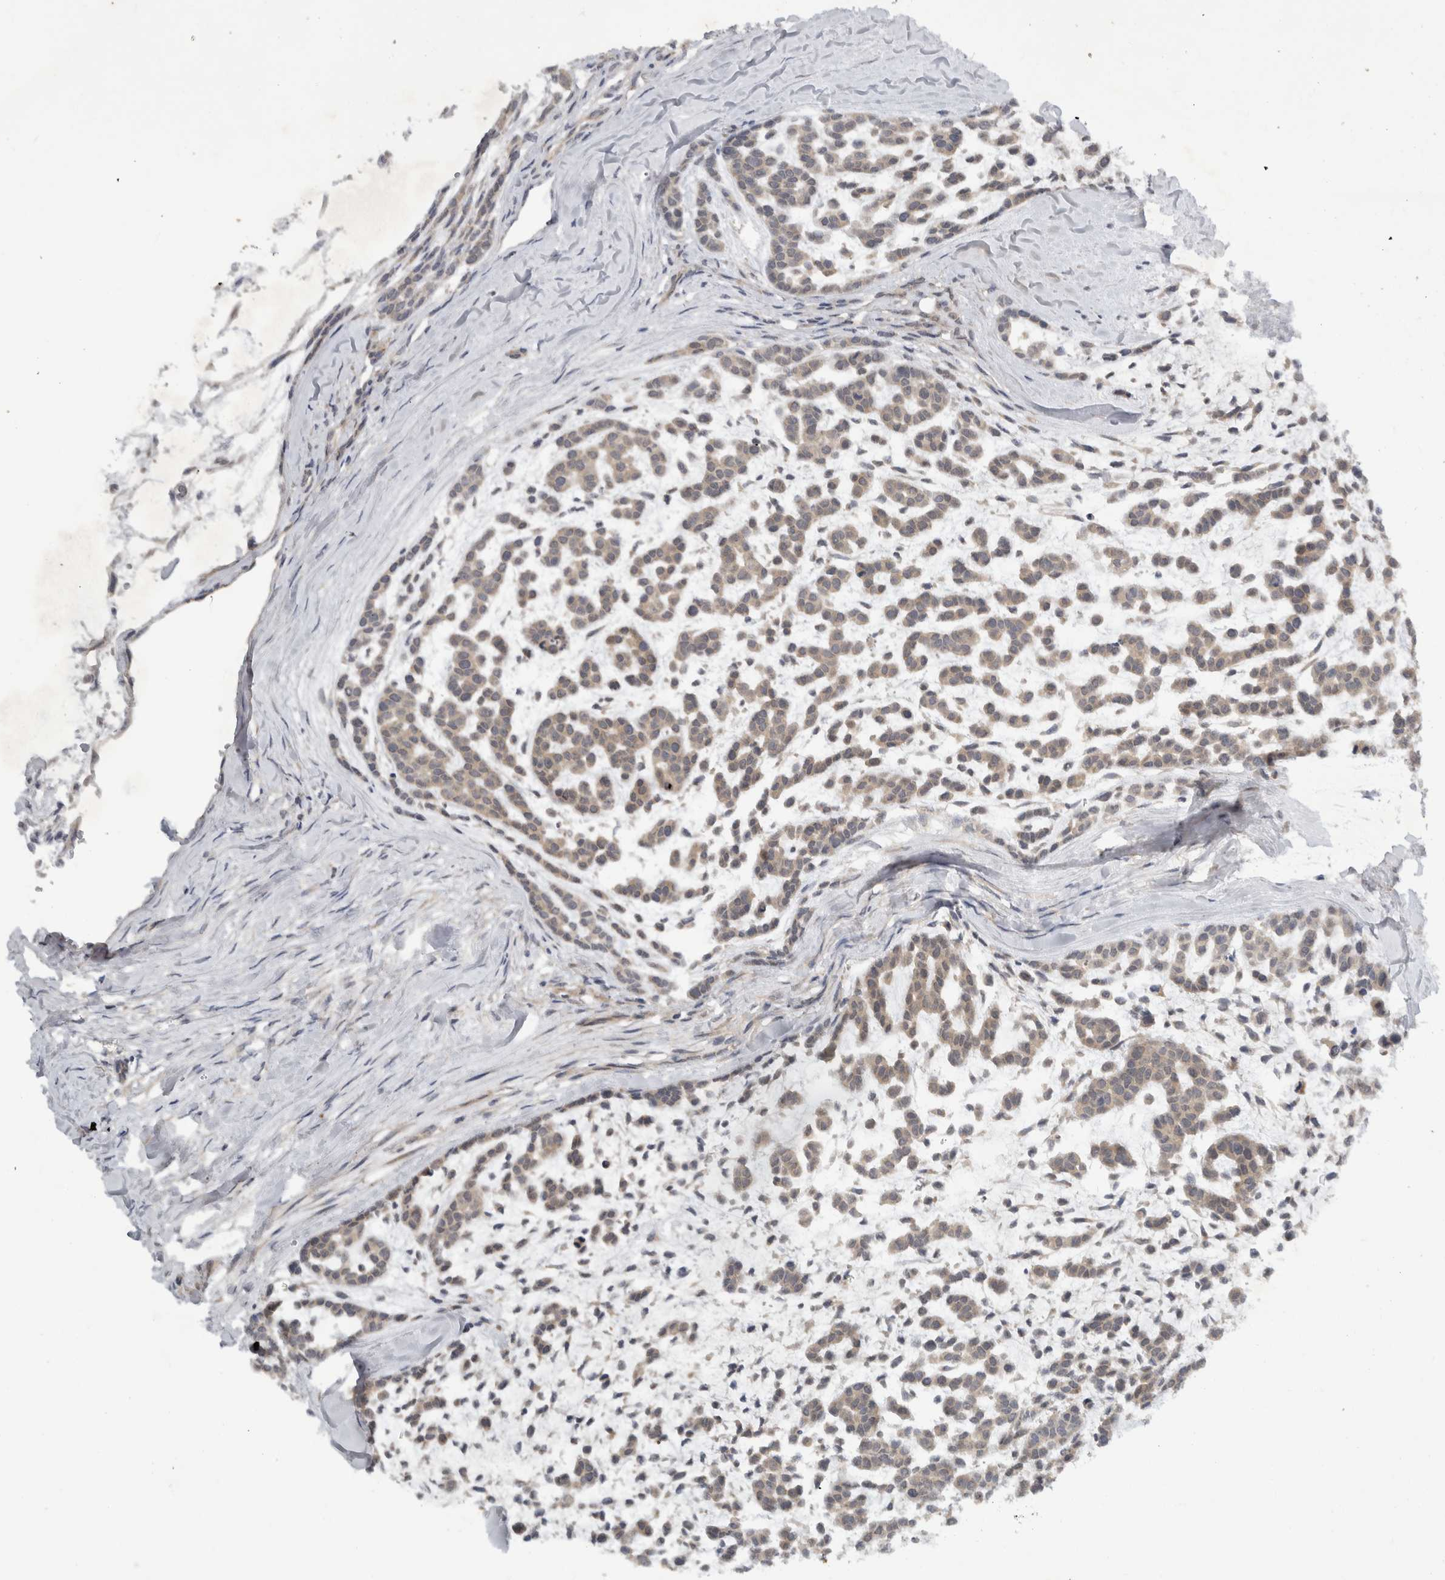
{"staining": {"intensity": "weak", "quantity": ">75%", "location": "cytoplasmic/membranous"}, "tissue": "head and neck cancer", "cell_type": "Tumor cells", "image_type": "cancer", "snomed": [{"axis": "morphology", "description": "Adenocarcinoma, NOS"}, {"axis": "morphology", "description": "Adenoma, NOS"}, {"axis": "topography", "description": "Head-Neck"}], "caption": "The image exhibits a brown stain indicating the presence of a protein in the cytoplasmic/membranous of tumor cells in adenocarcinoma (head and neck).", "gene": "AASDHPPT", "patient": {"sex": "female", "age": 55}}